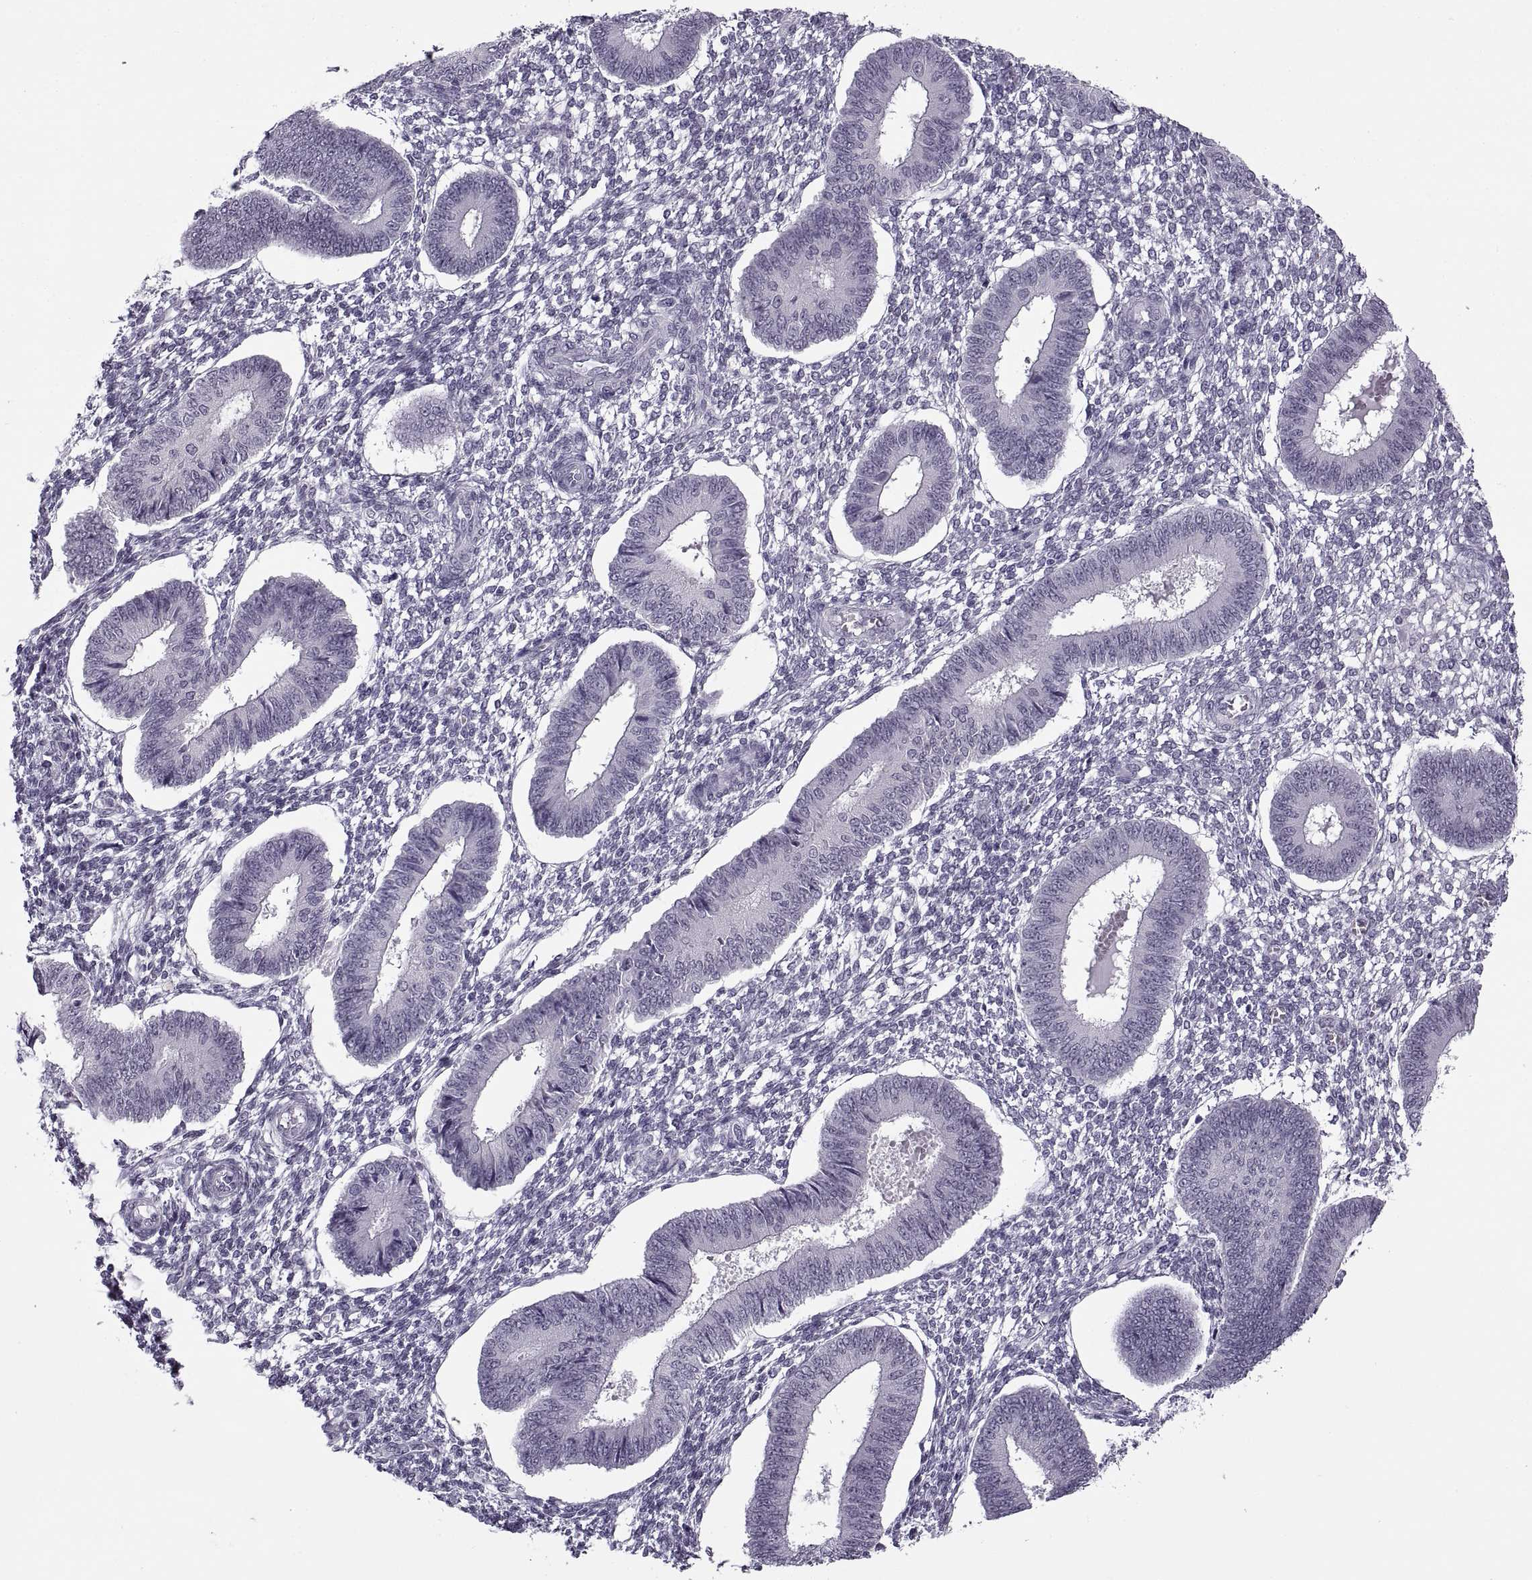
{"staining": {"intensity": "negative", "quantity": "none", "location": "none"}, "tissue": "endometrium", "cell_type": "Cells in endometrial stroma", "image_type": "normal", "snomed": [{"axis": "morphology", "description": "Normal tissue, NOS"}, {"axis": "topography", "description": "Endometrium"}], "caption": "A micrograph of endometrium stained for a protein shows no brown staining in cells in endometrial stroma.", "gene": "TBC1D3B", "patient": {"sex": "female", "age": 42}}